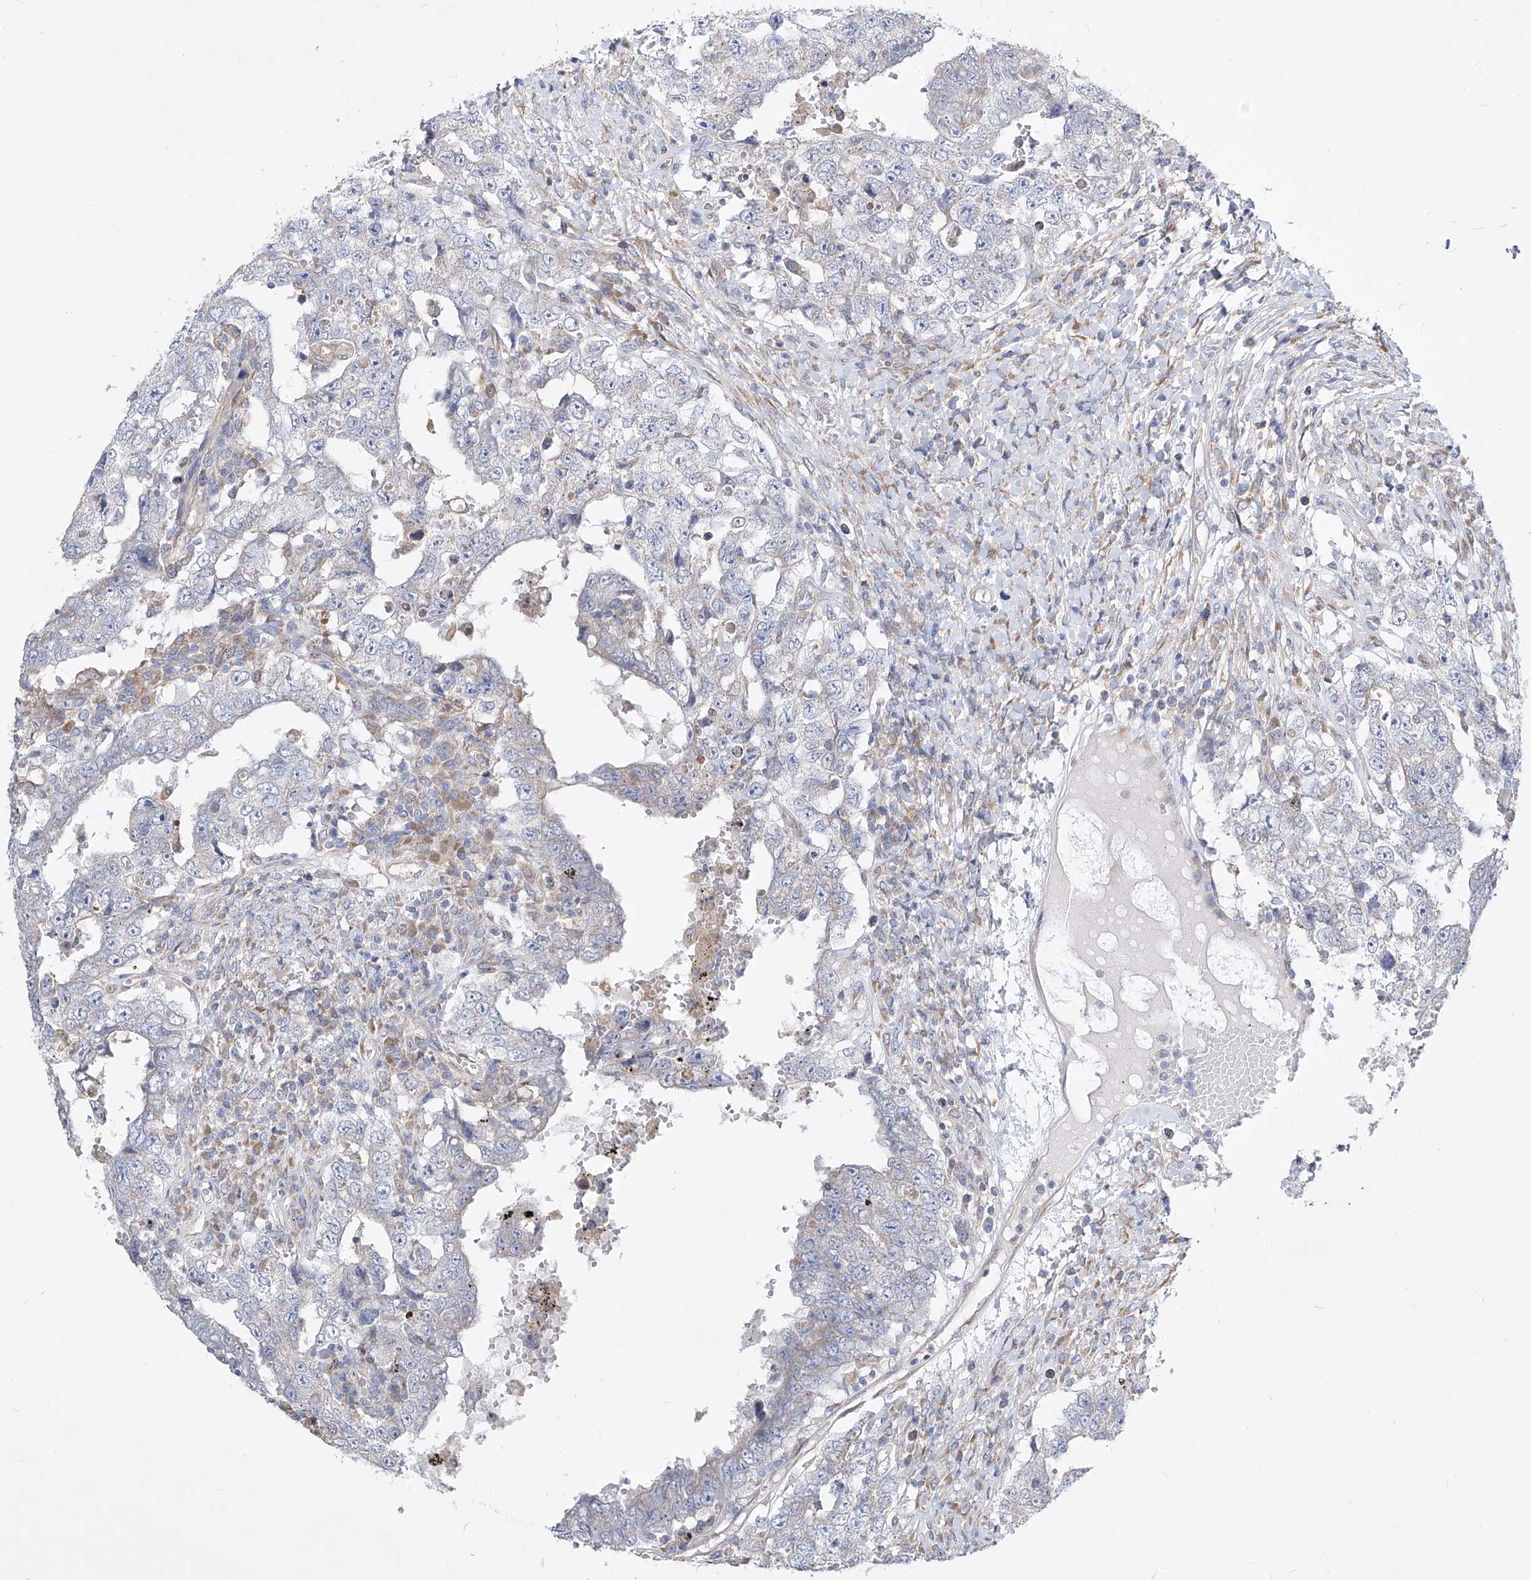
{"staining": {"intensity": "negative", "quantity": "none", "location": "none"}, "tissue": "testis cancer", "cell_type": "Tumor cells", "image_type": "cancer", "snomed": [{"axis": "morphology", "description": "Carcinoma, Embryonal, NOS"}, {"axis": "topography", "description": "Testis"}], "caption": "This is an immunohistochemistry (IHC) image of testis embryonal carcinoma. There is no staining in tumor cells.", "gene": "UFL1", "patient": {"sex": "male", "age": 26}}